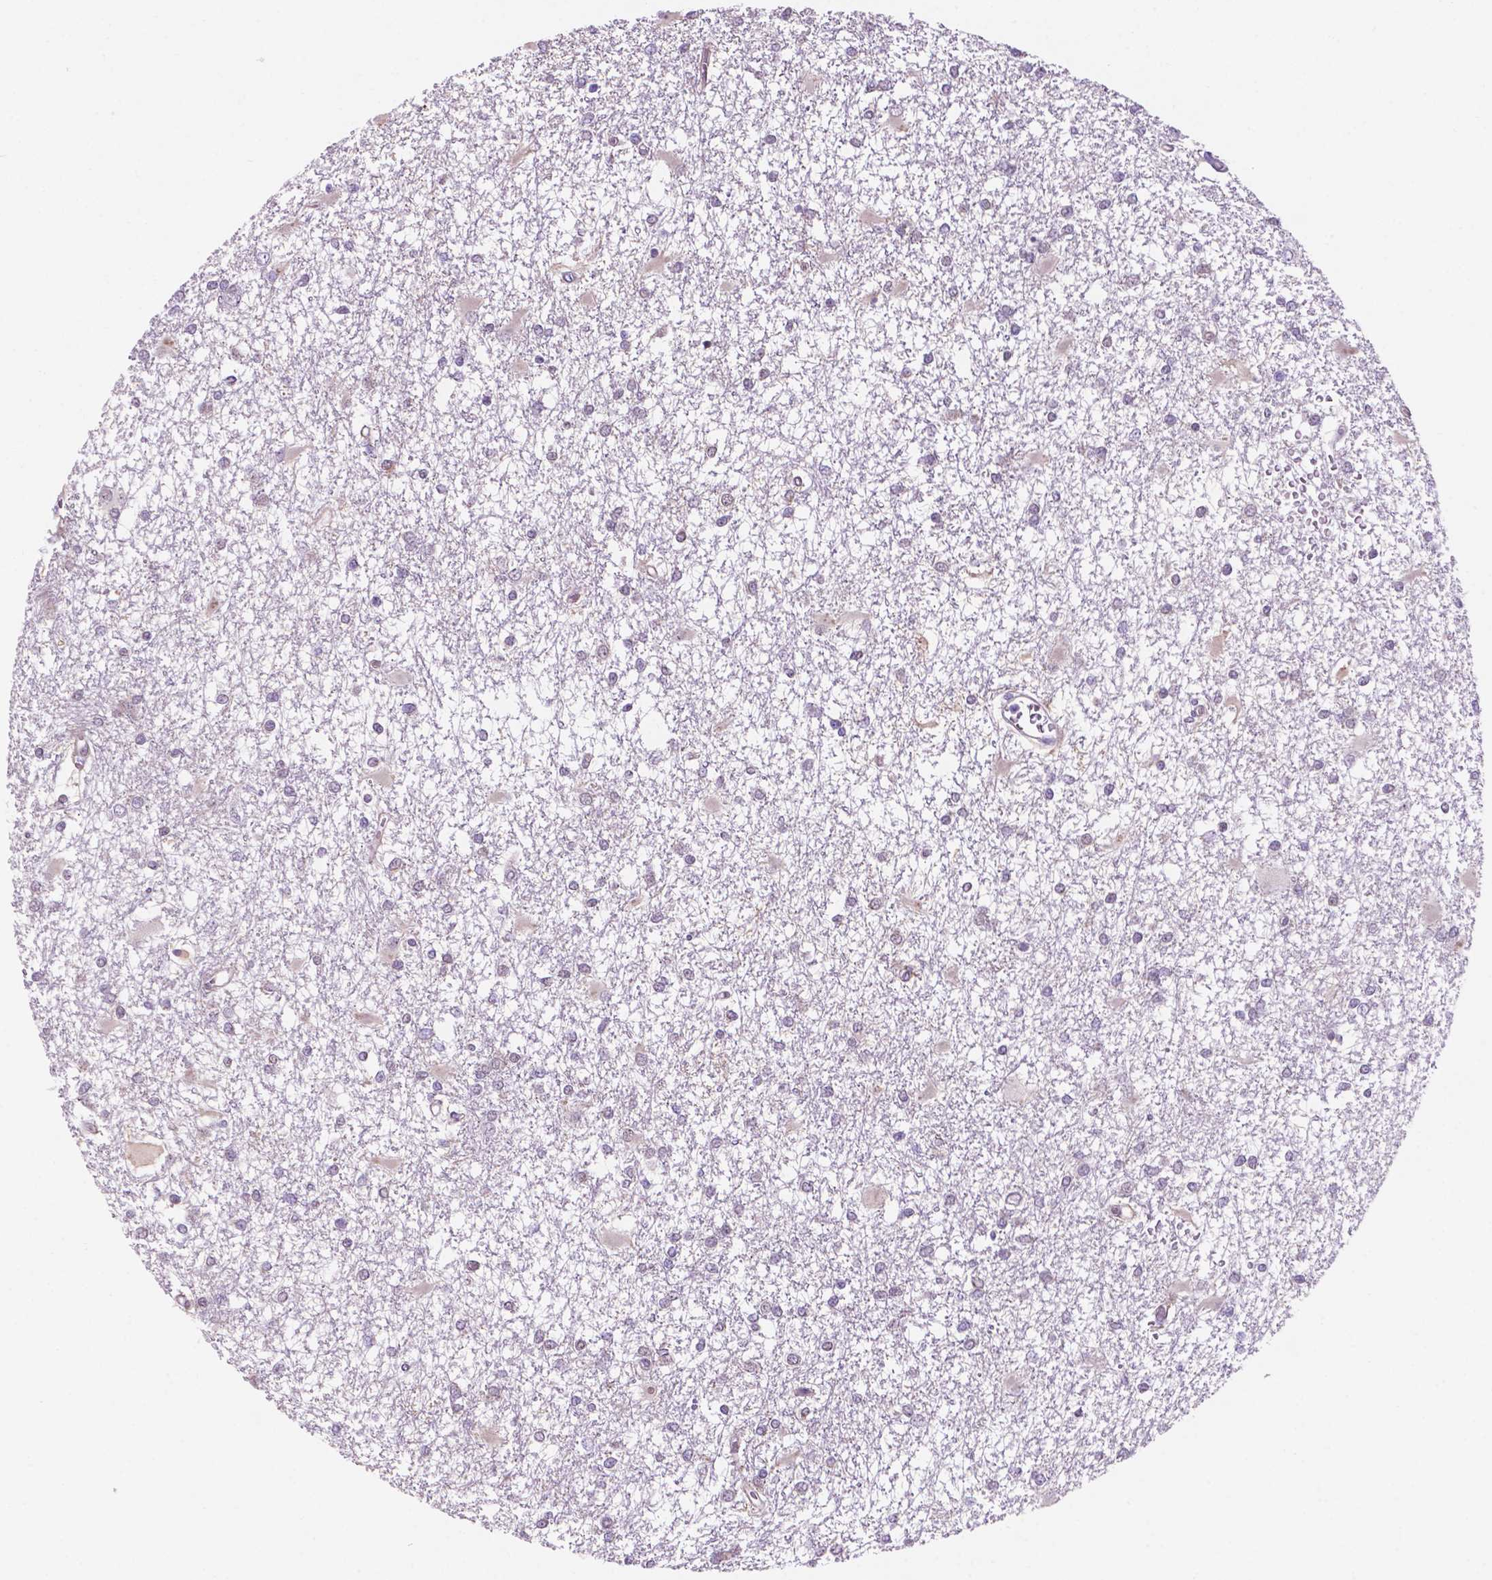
{"staining": {"intensity": "negative", "quantity": "none", "location": "none"}, "tissue": "glioma", "cell_type": "Tumor cells", "image_type": "cancer", "snomed": [{"axis": "morphology", "description": "Glioma, malignant, High grade"}, {"axis": "topography", "description": "Cerebral cortex"}], "caption": "This is an immunohistochemistry (IHC) image of human malignant glioma (high-grade). There is no expression in tumor cells.", "gene": "FAM50B", "patient": {"sex": "male", "age": 79}}